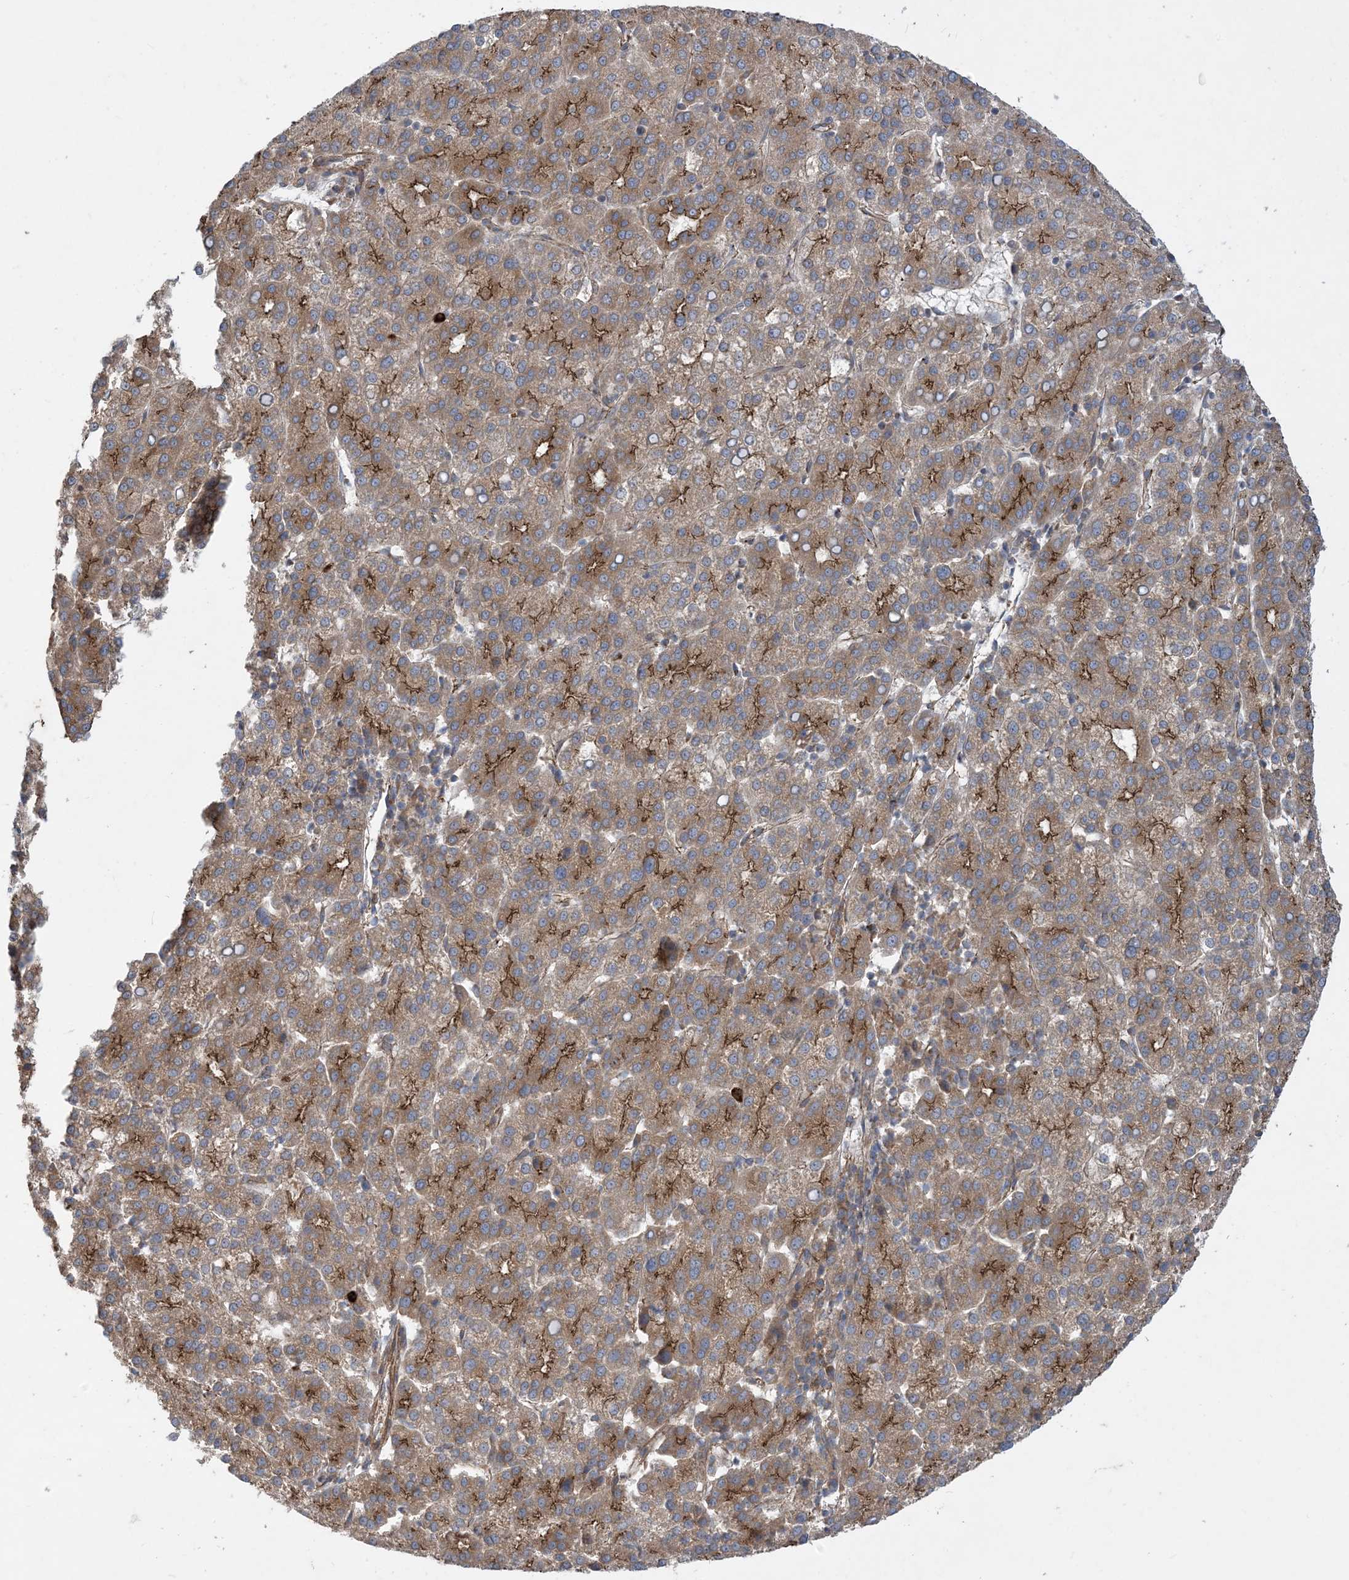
{"staining": {"intensity": "moderate", "quantity": ">75%", "location": "cytoplasmic/membranous"}, "tissue": "liver cancer", "cell_type": "Tumor cells", "image_type": "cancer", "snomed": [{"axis": "morphology", "description": "Carcinoma, Hepatocellular, NOS"}, {"axis": "topography", "description": "Liver"}], "caption": "A medium amount of moderate cytoplasmic/membranous expression is appreciated in about >75% of tumor cells in liver hepatocellular carcinoma tissue. The staining is performed using DAB (3,3'-diaminobenzidine) brown chromogen to label protein expression. The nuclei are counter-stained blue using hematoxylin.", "gene": "OTOP1", "patient": {"sex": "female", "age": 58}}